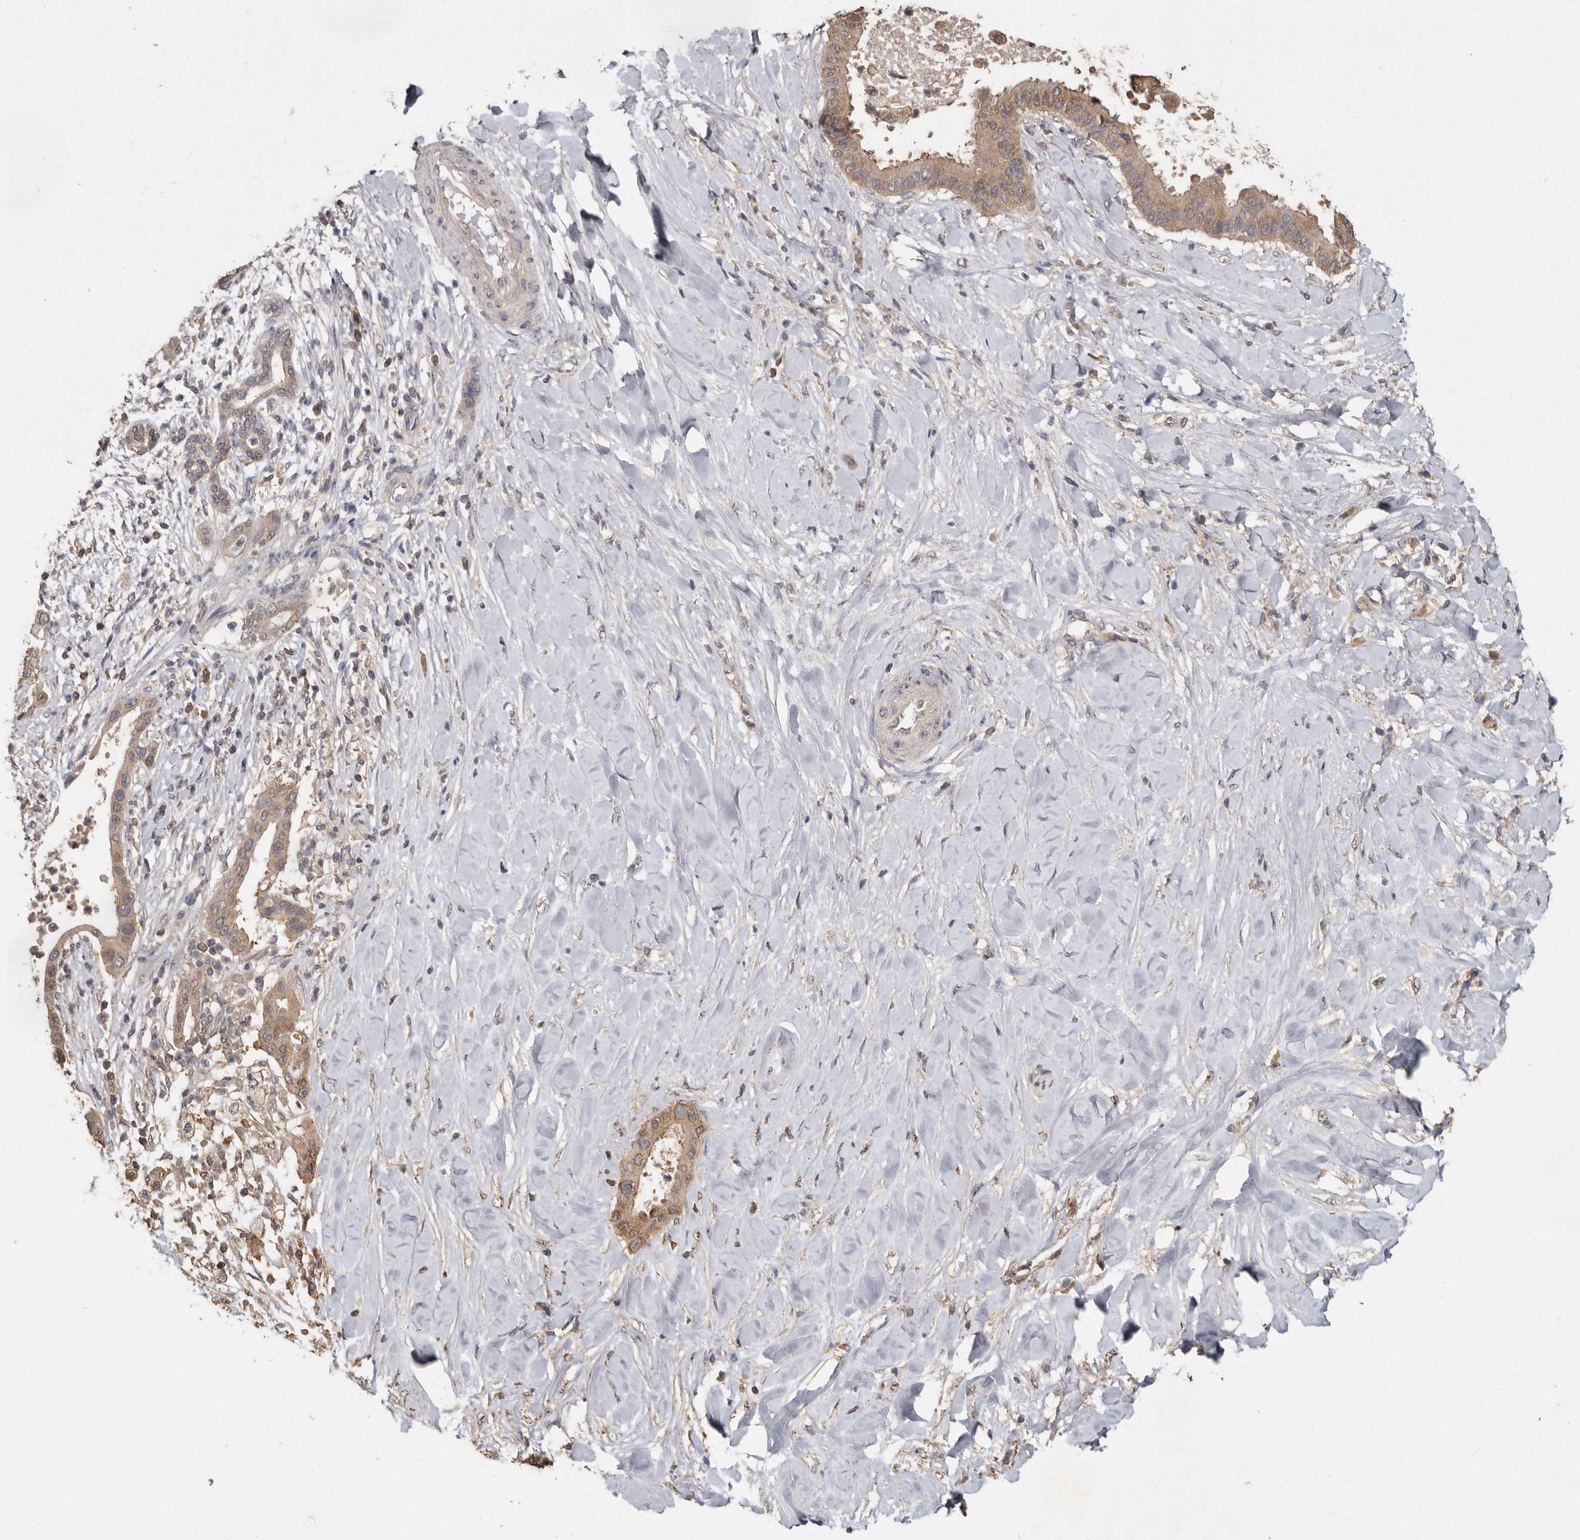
{"staining": {"intensity": "moderate", "quantity": ">75%", "location": "cytoplasmic/membranous"}, "tissue": "liver cancer", "cell_type": "Tumor cells", "image_type": "cancer", "snomed": [{"axis": "morphology", "description": "Cholangiocarcinoma"}, {"axis": "topography", "description": "Liver"}], "caption": "Liver cancer (cholangiocarcinoma) was stained to show a protein in brown. There is medium levels of moderate cytoplasmic/membranous expression in about >75% of tumor cells. (DAB (3,3'-diaminobenzidine) = brown stain, brightfield microscopy at high magnification).", "gene": "RWDD1", "patient": {"sex": "female", "age": 54}}